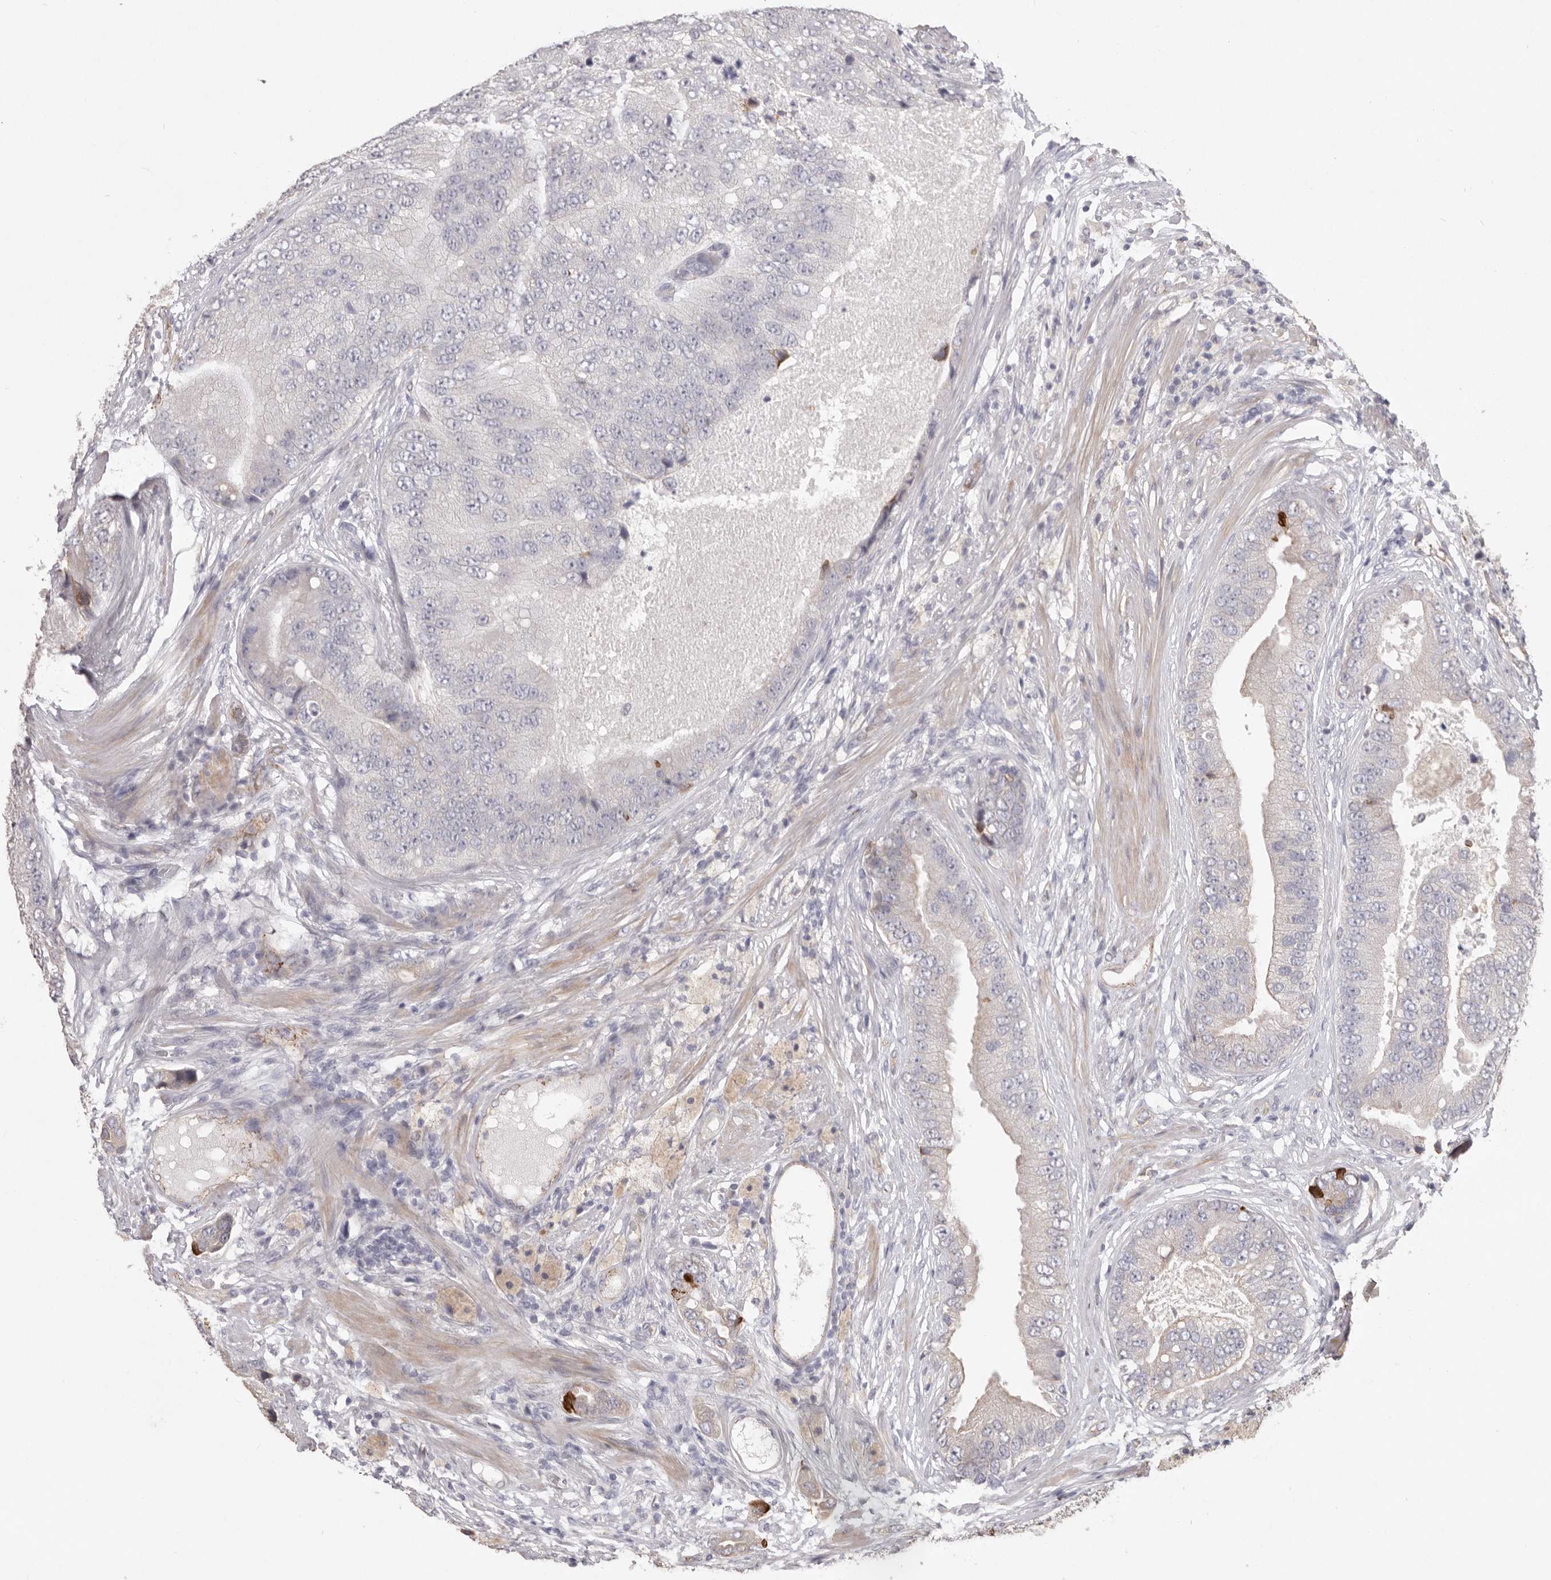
{"staining": {"intensity": "negative", "quantity": "none", "location": "none"}, "tissue": "prostate cancer", "cell_type": "Tumor cells", "image_type": "cancer", "snomed": [{"axis": "morphology", "description": "Adenocarcinoma, High grade"}, {"axis": "topography", "description": "Prostate"}], "caption": "The immunohistochemistry histopathology image has no significant expression in tumor cells of adenocarcinoma (high-grade) (prostate) tissue. (IHC, brightfield microscopy, high magnification).", "gene": "ZYG11B", "patient": {"sex": "male", "age": 70}}